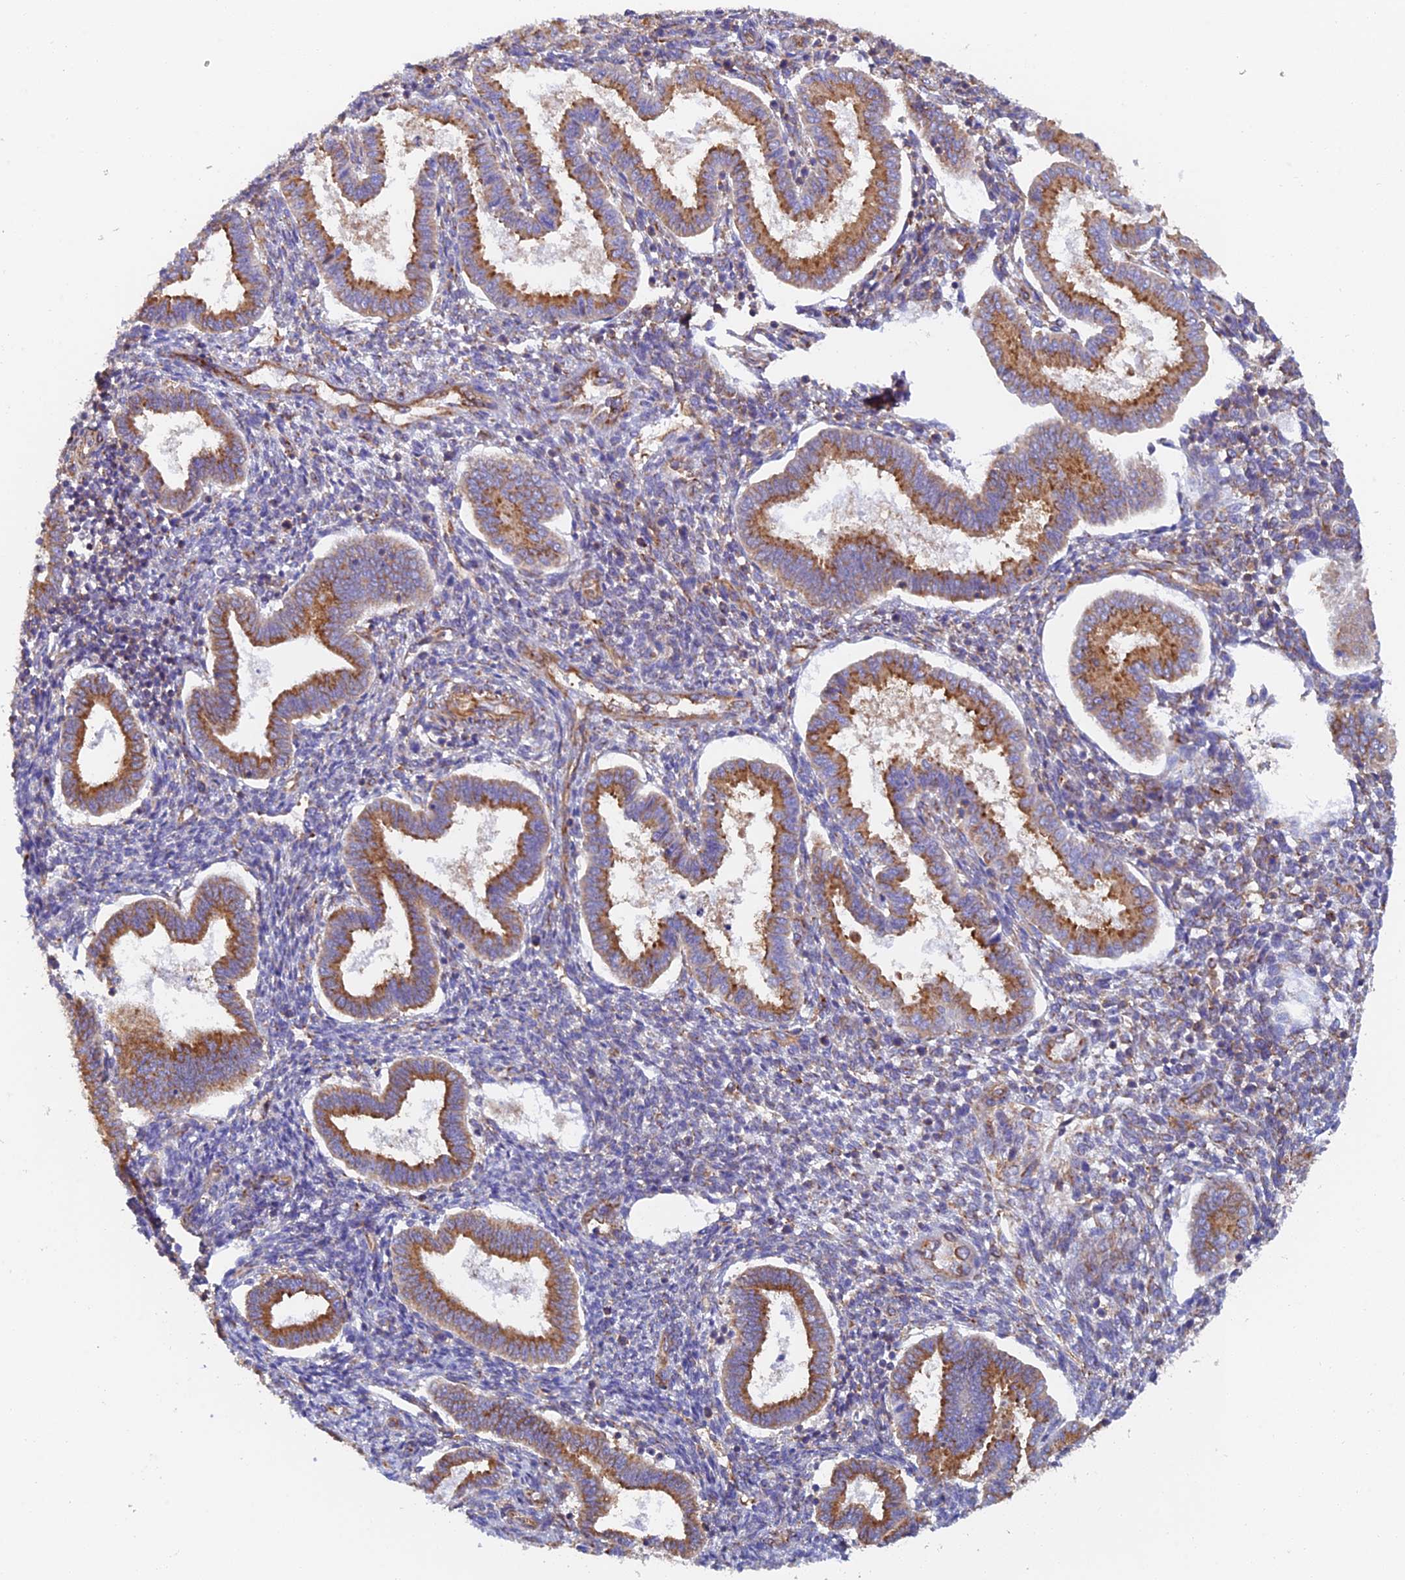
{"staining": {"intensity": "weak", "quantity": "25%-75%", "location": "cytoplasmic/membranous"}, "tissue": "endometrium", "cell_type": "Cells in endometrial stroma", "image_type": "normal", "snomed": [{"axis": "morphology", "description": "Normal tissue, NOS"}, {"axis": "topography", "description": "Endometrium"}], "caption": "Weak cytoplasmic/membranous positivity for a protein is identified in approximately 25%-75% of cells in endometrial stroma of unremarkable endometrium using immunohistochemistry (IHC).", "gene": "DCTN2", "patient": {"sex": "female", "age": 24}}